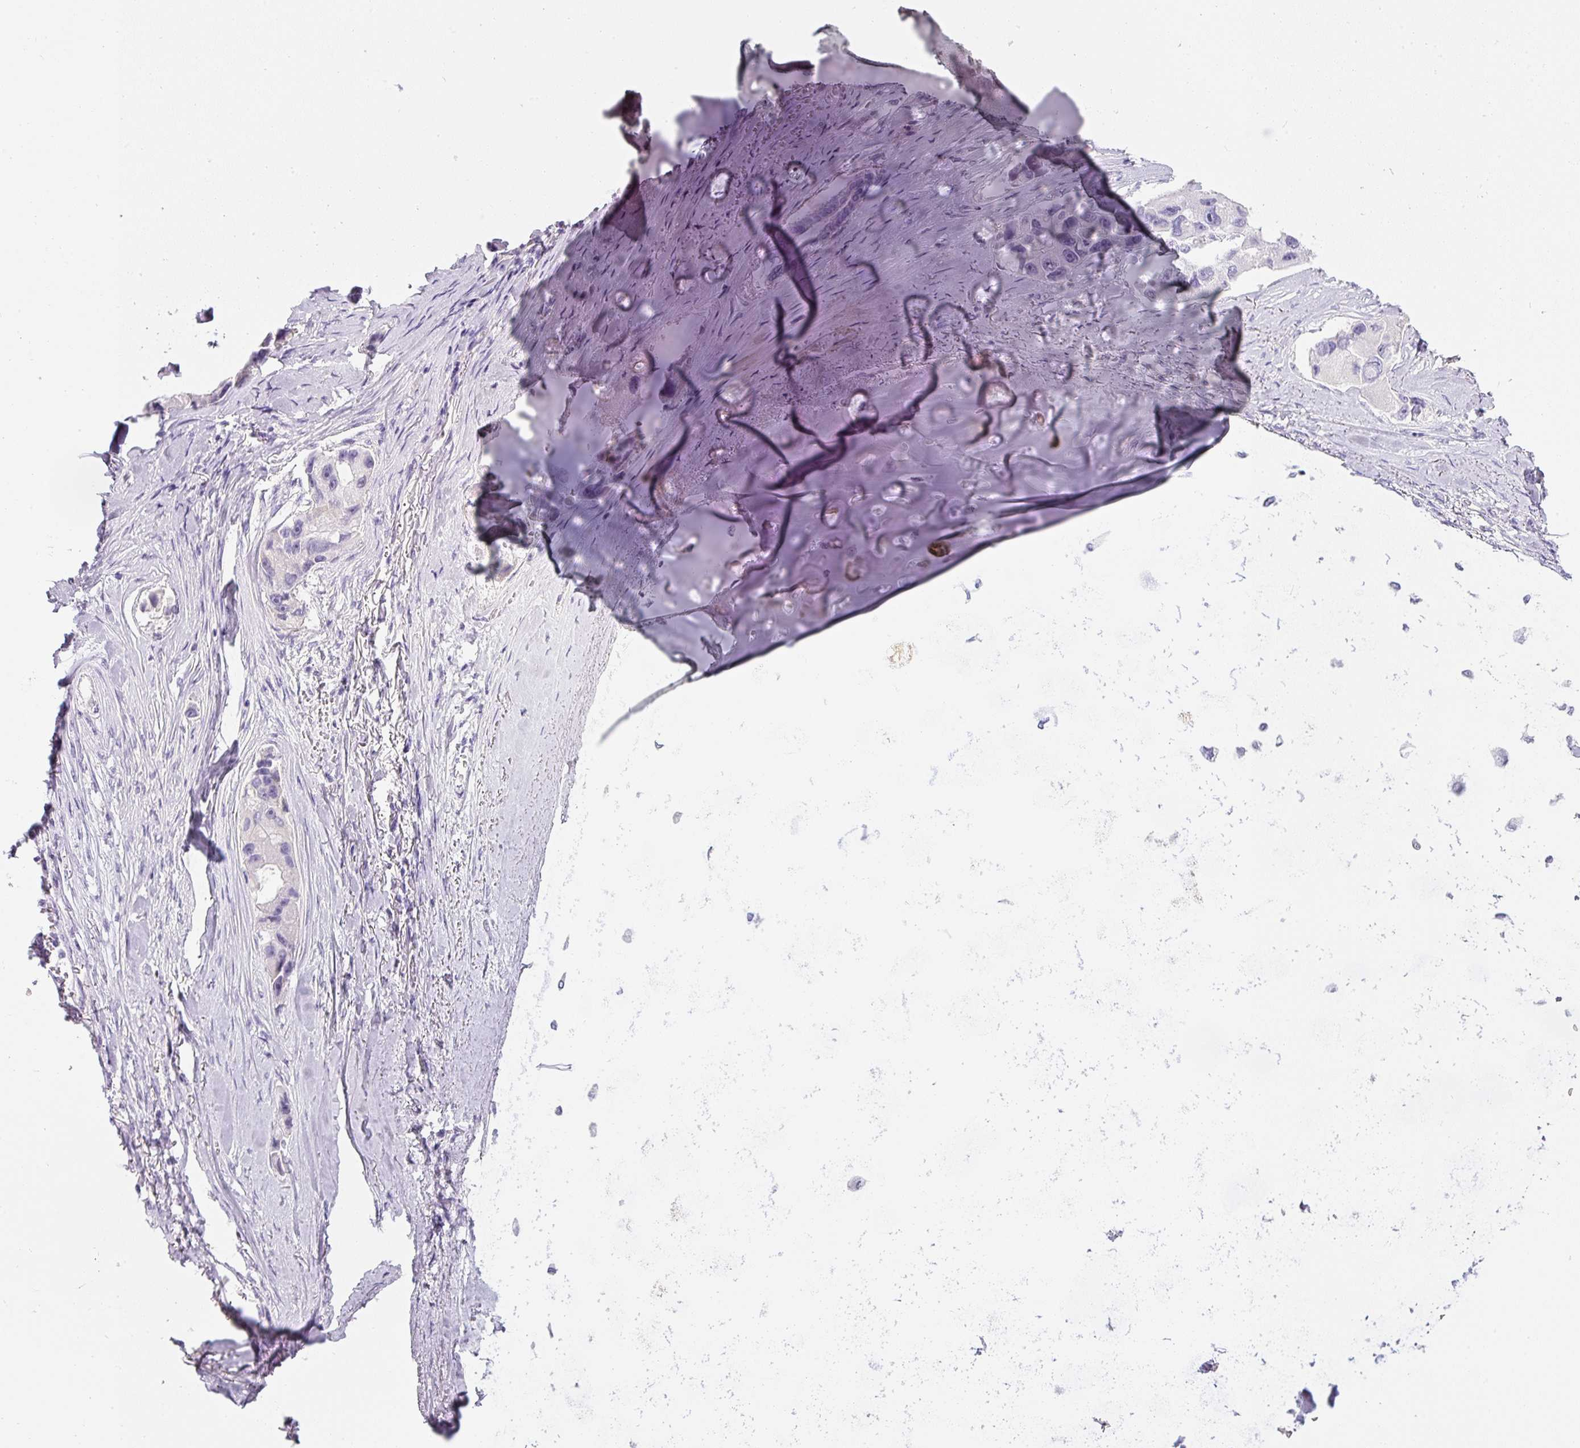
{"staining": {"intensity": "negative", "quantity": "none", "location": "none"}, "tissue": "lung cancer", "cell_type": "Tumor cells", "image_type": "cancer", "snomed": [{"axis": "morphology", "description": "Adenocarcinoma, NOS"}, {"axis": "topography", "description": "Lung"}], "caption": "High magnification brightfield microscopy of lung cancer (adenocarcinoma) stained with DAB (brown) and counterstained with hematoxylin (blue): tumor cells show no significant expression.", "gene": "DNM1", "patient": {"sex": "female", "age": 54}}